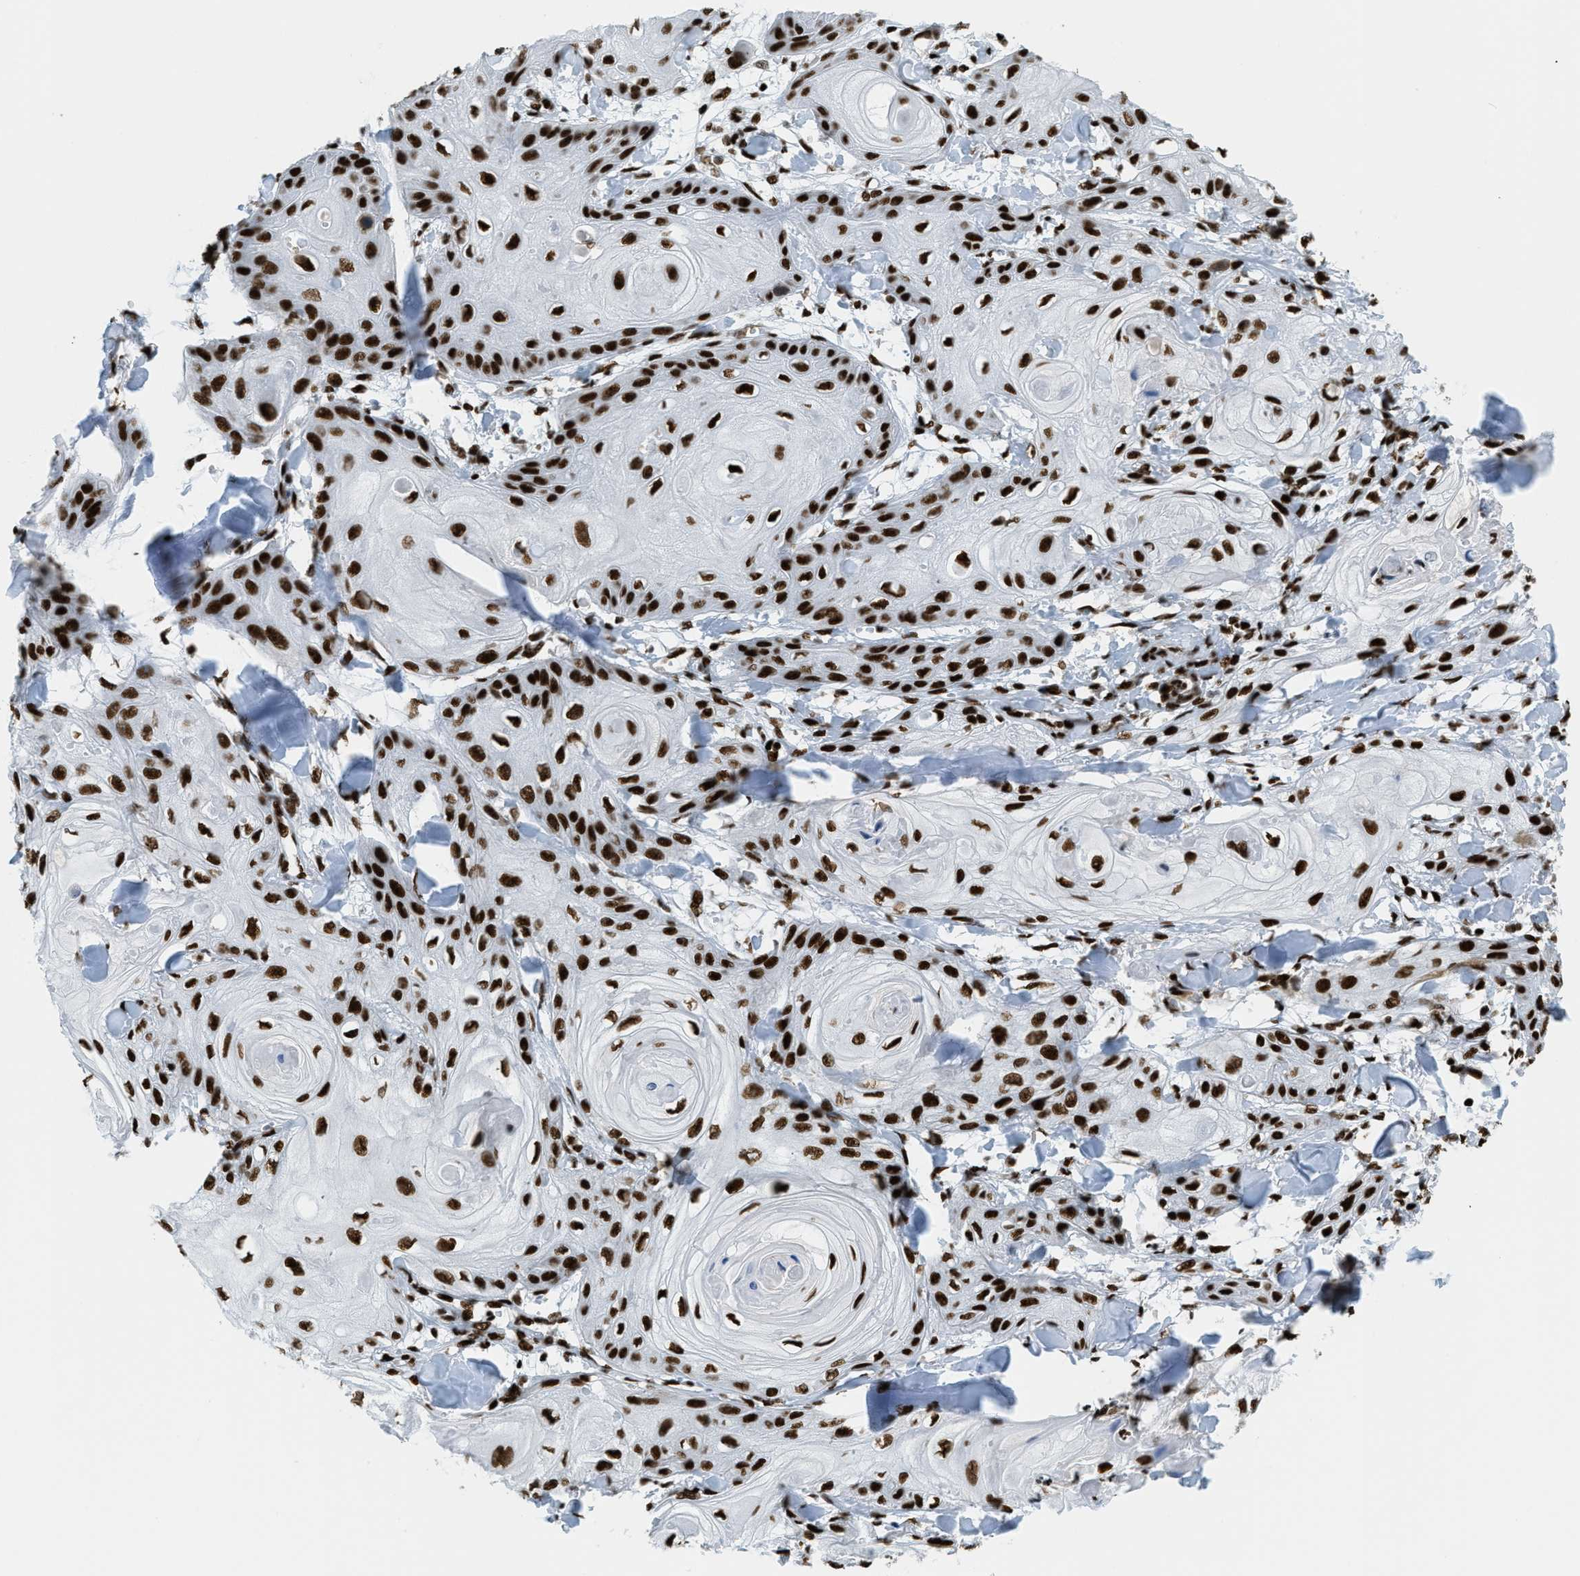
{"staining": {"intensity": "strong", "quantity": ">75%", "location": "nuclear"}, "tissue": "skin cancer", "cell_type": "Tumor cells", "image_type": "cancer", "snomed": [{"axis": "morphology", "description": "Squamous cell carcinoma, NOS"}, {"axis": "topography", "description": "Skin"}], "caption": "Protein staining by immunohistochemistry exhibits strong nuclear positivity in about >75% of tumor cells in skin squamous cell carcinoma.", "gene": "GABPB1", "patient": {"sex": "male", "age": 74}}